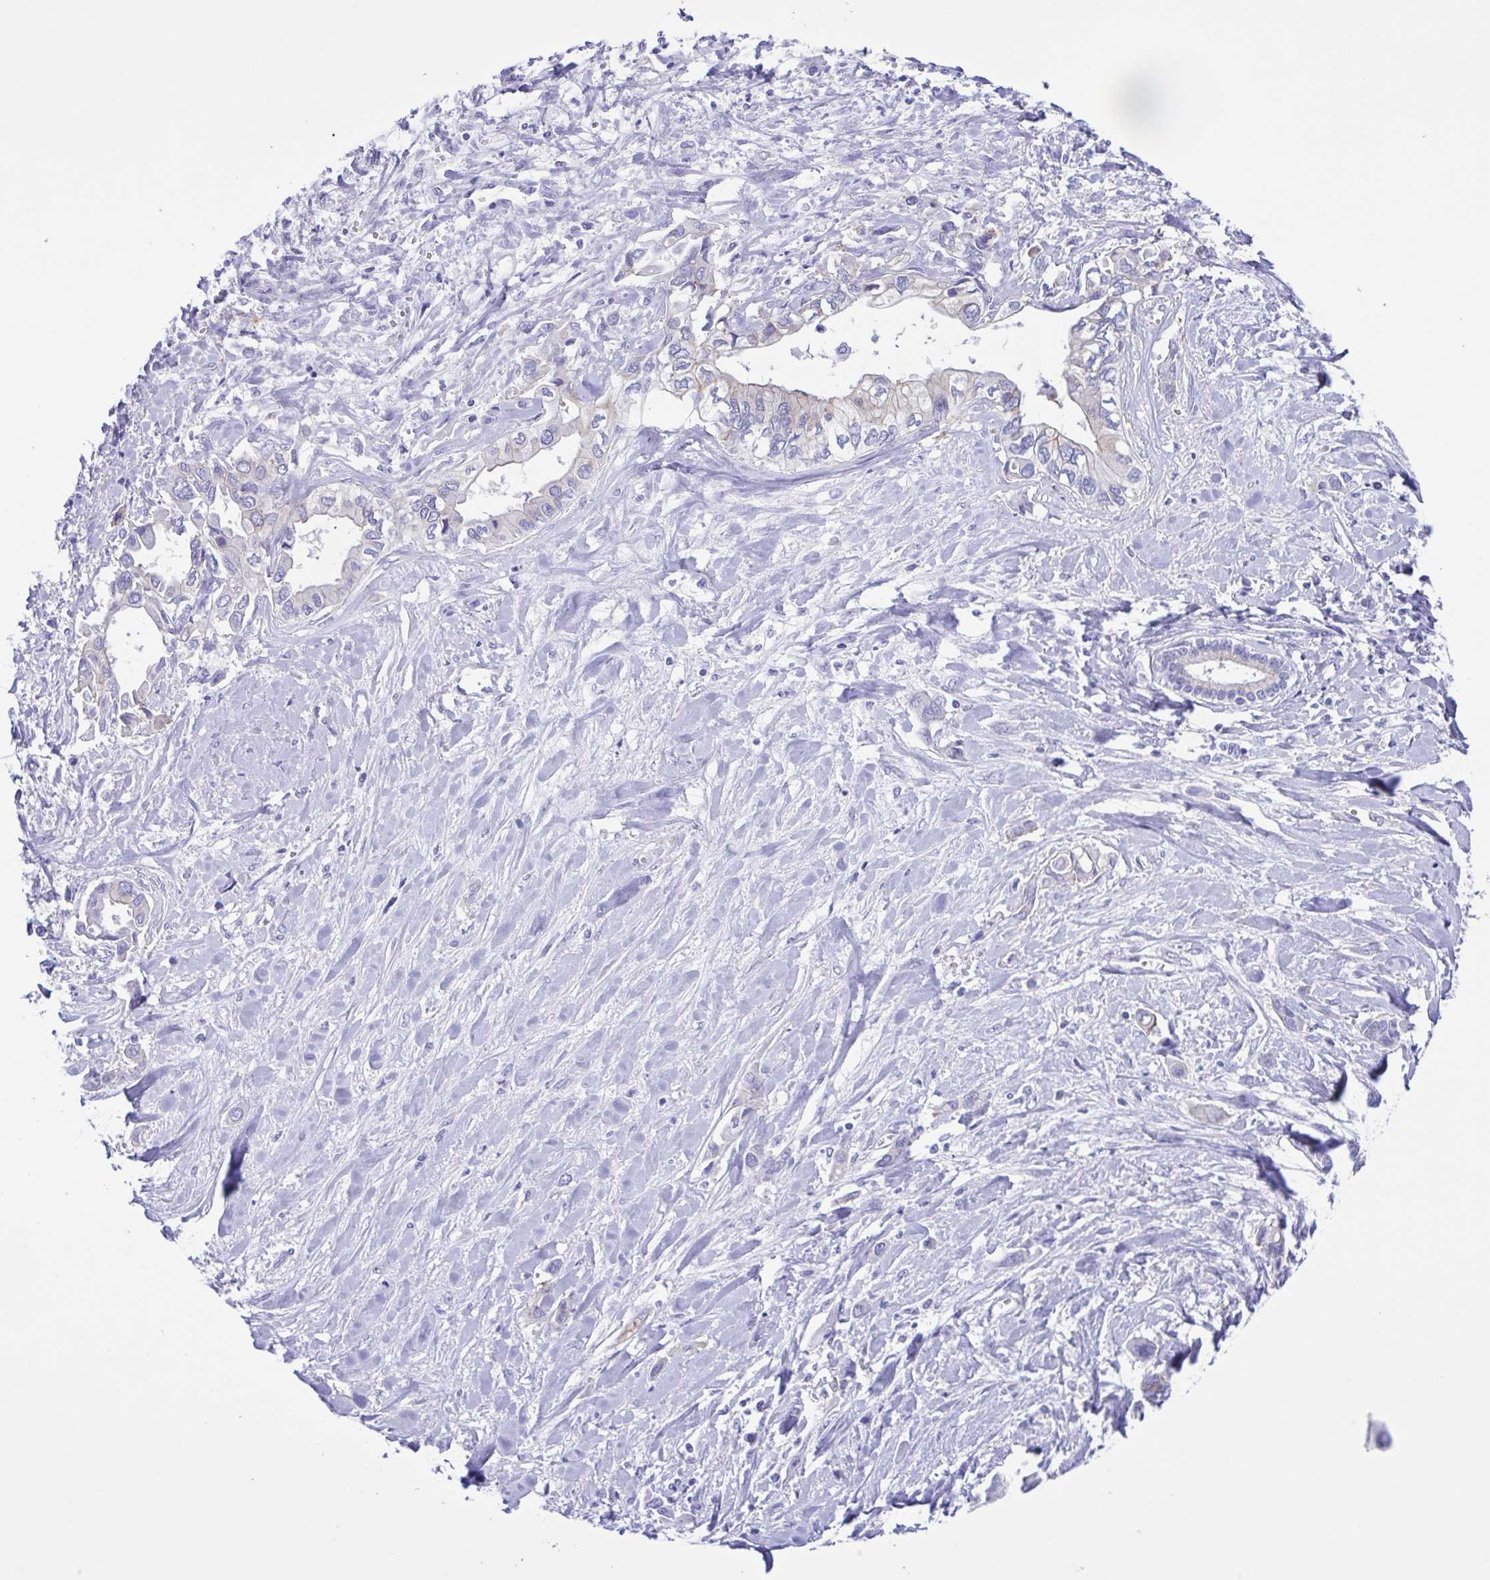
{"staining": {"intensity": "negative", "quantity": "none", "location": "none"}, "tissue": "liver cancer", "cell_type": "Tumor cells", "image_type": "cancer", "snomed": [{"axis": "morphology", "description": "Cholangiocarcinoma"}, {"axis": "topography", "description": "Liver"}], "caption": "Cholangiocarcinoma (liver) stained for a protein using IHC shows no staining tumor cells.", "gene": "CYP11A1", "patient": {"sex": "female", "age": 64}}